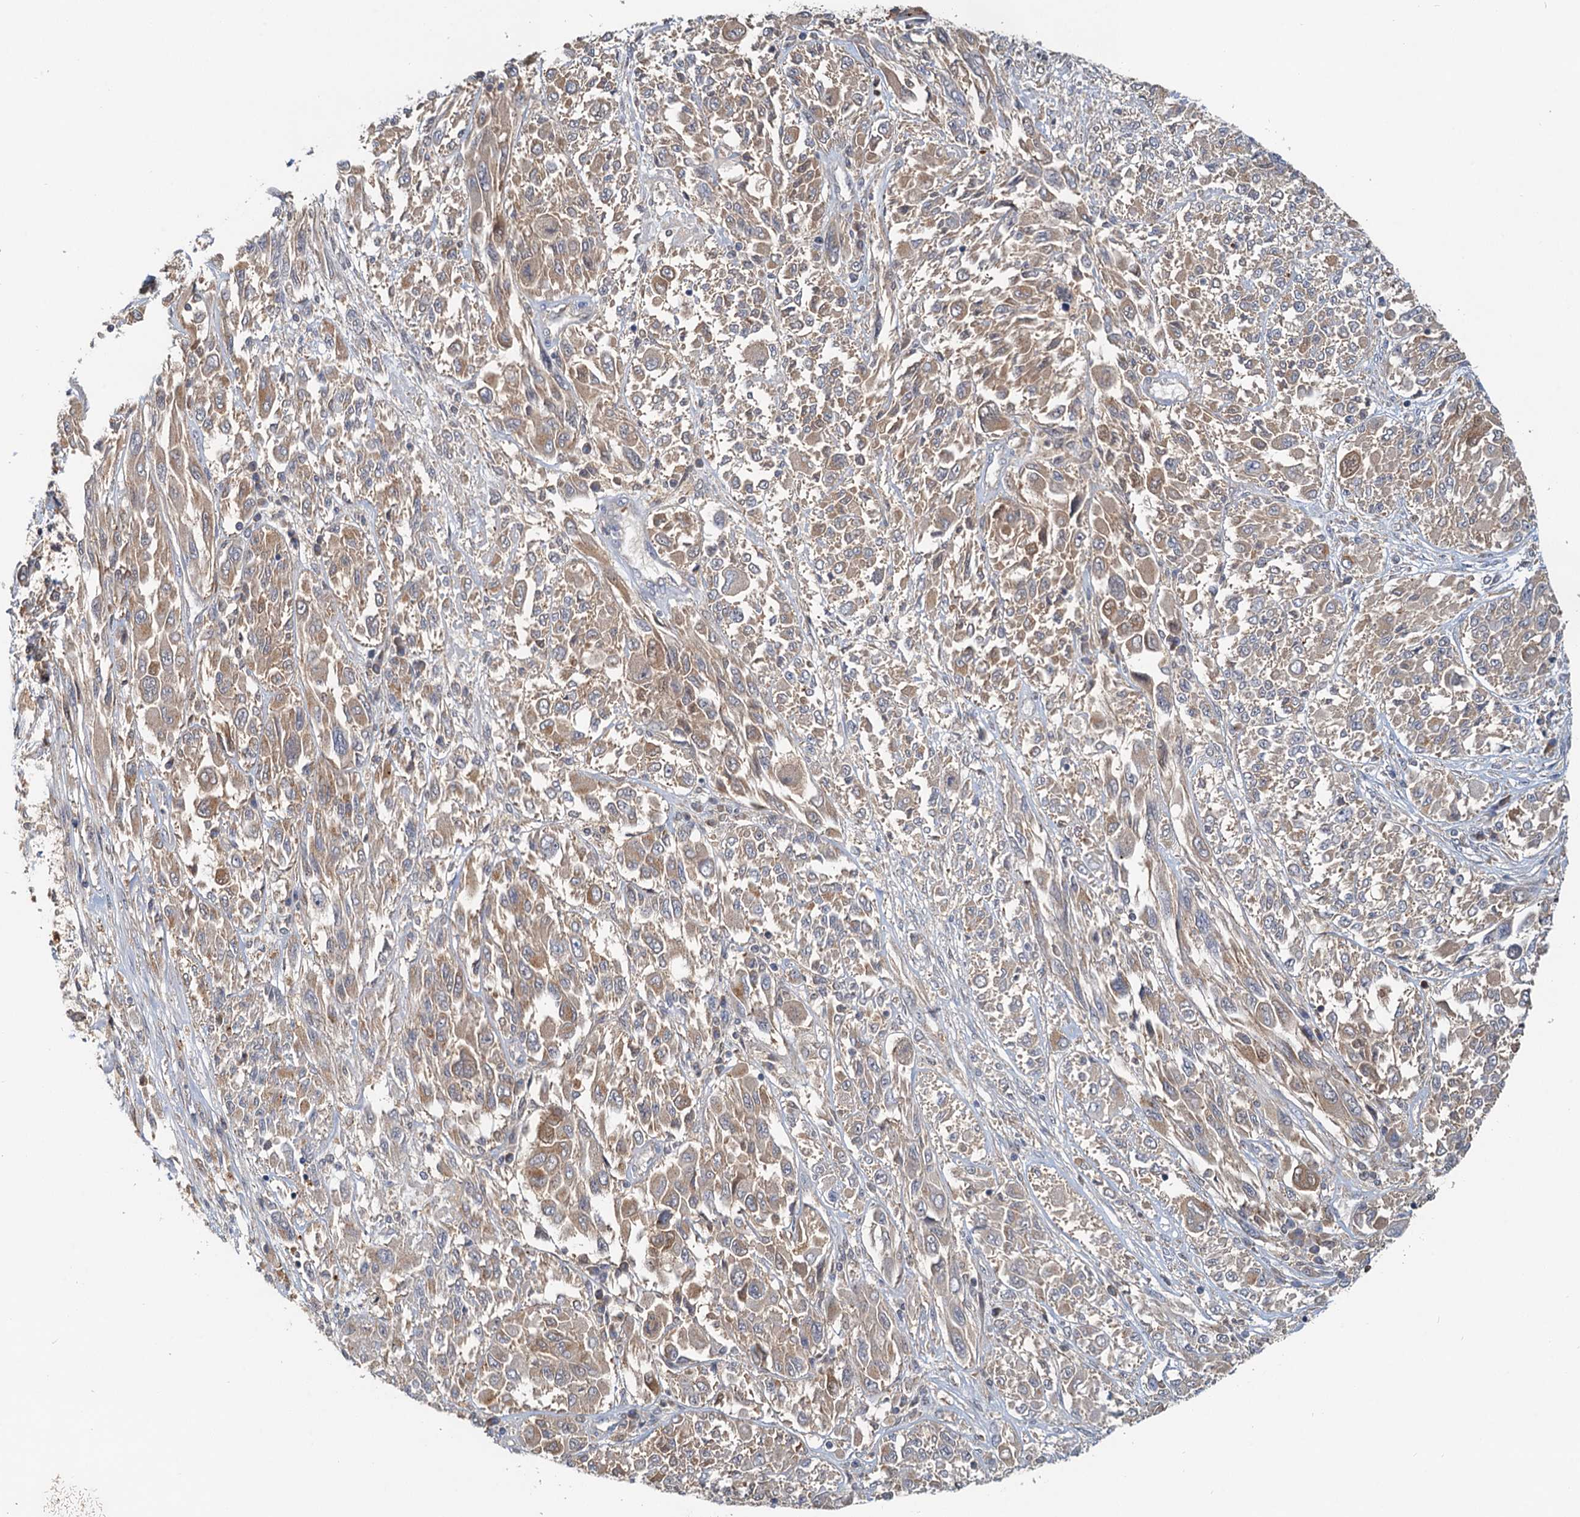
{"staining": {"intensity": "weak", "quantity": ">75%", "location": "cytoplasmic/membranous"}, "tissue": "melanoma", "cell_type": "Tumor cells", "image_type": "cancer", "snomed": [{"axis": "morphology", "description": "Malignant melanoma, NOS"}, {"axis": "topography", "description": "Skin"}], "caption": "Immunohistochemical staining of malignant melanoma displays weak cytoplasmic/membranous protein staining in approximately >75% of tumor cells.", "gene": "TOLLIP", "patient": {"sex": "female", "age": 91}}